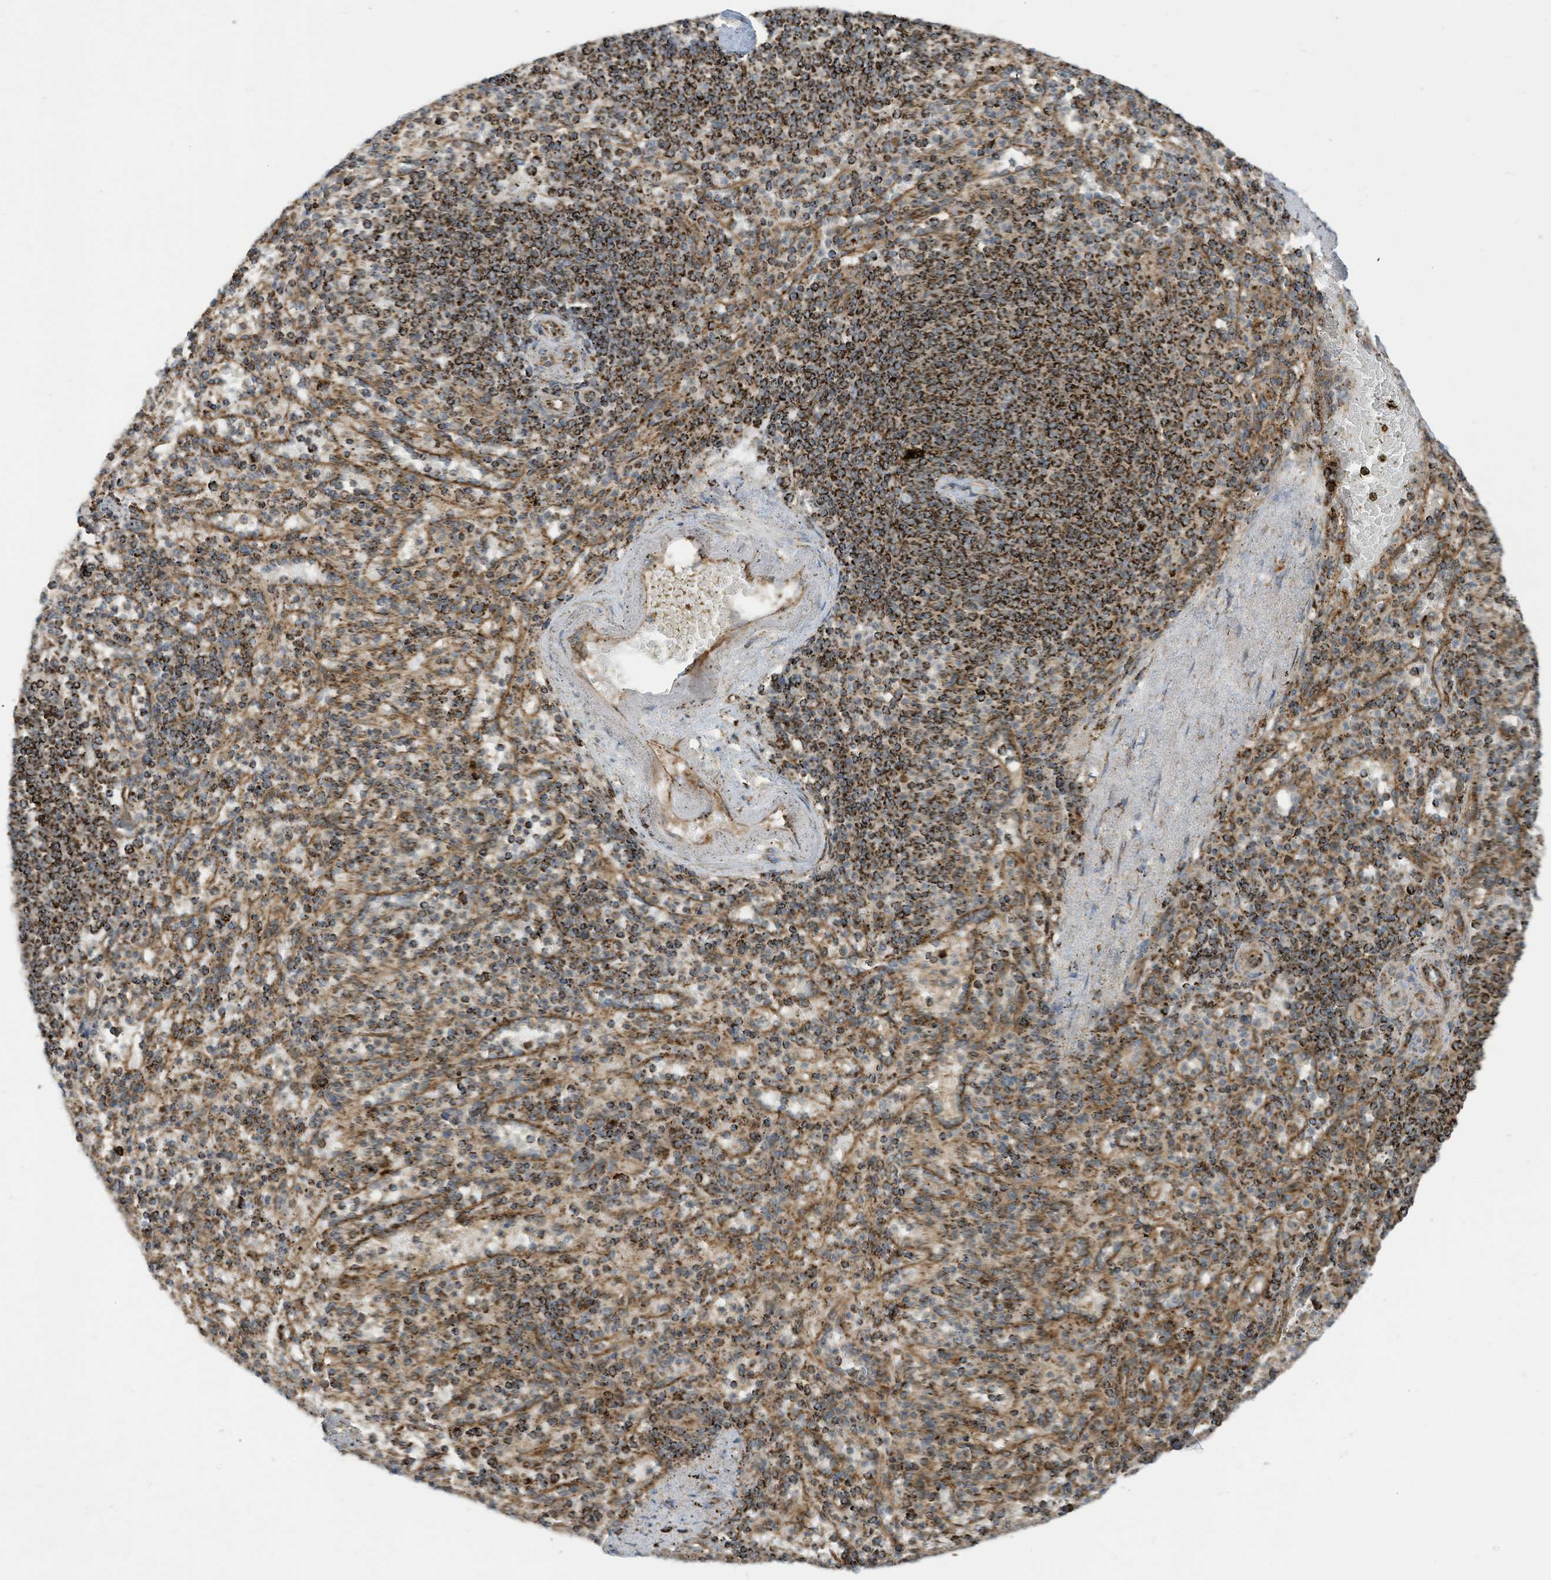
{"staining": {"intensity": "strong", "quantity": "25%-75%", "location": "cytoplasmic/membranous"}, "tissue": "spleen", "cell_type": "Cells in red pulp", "image_type": "normal", "snomed": [{"axis": "morphology", "description": "Normal tissue, NOS"}, {"axis": "topography", "description": "Spleen"}], "caption": "Immunohistochemistry (IHC) (DAB (3,3'-diaminobenzidine)) staining of benign spleen shows strong cytoplasmic/membranous protein staining in approximately 25%-75% of cells in red pulp.", "gene": "COX10", "patient": {"sex": "female", "age": 74}}